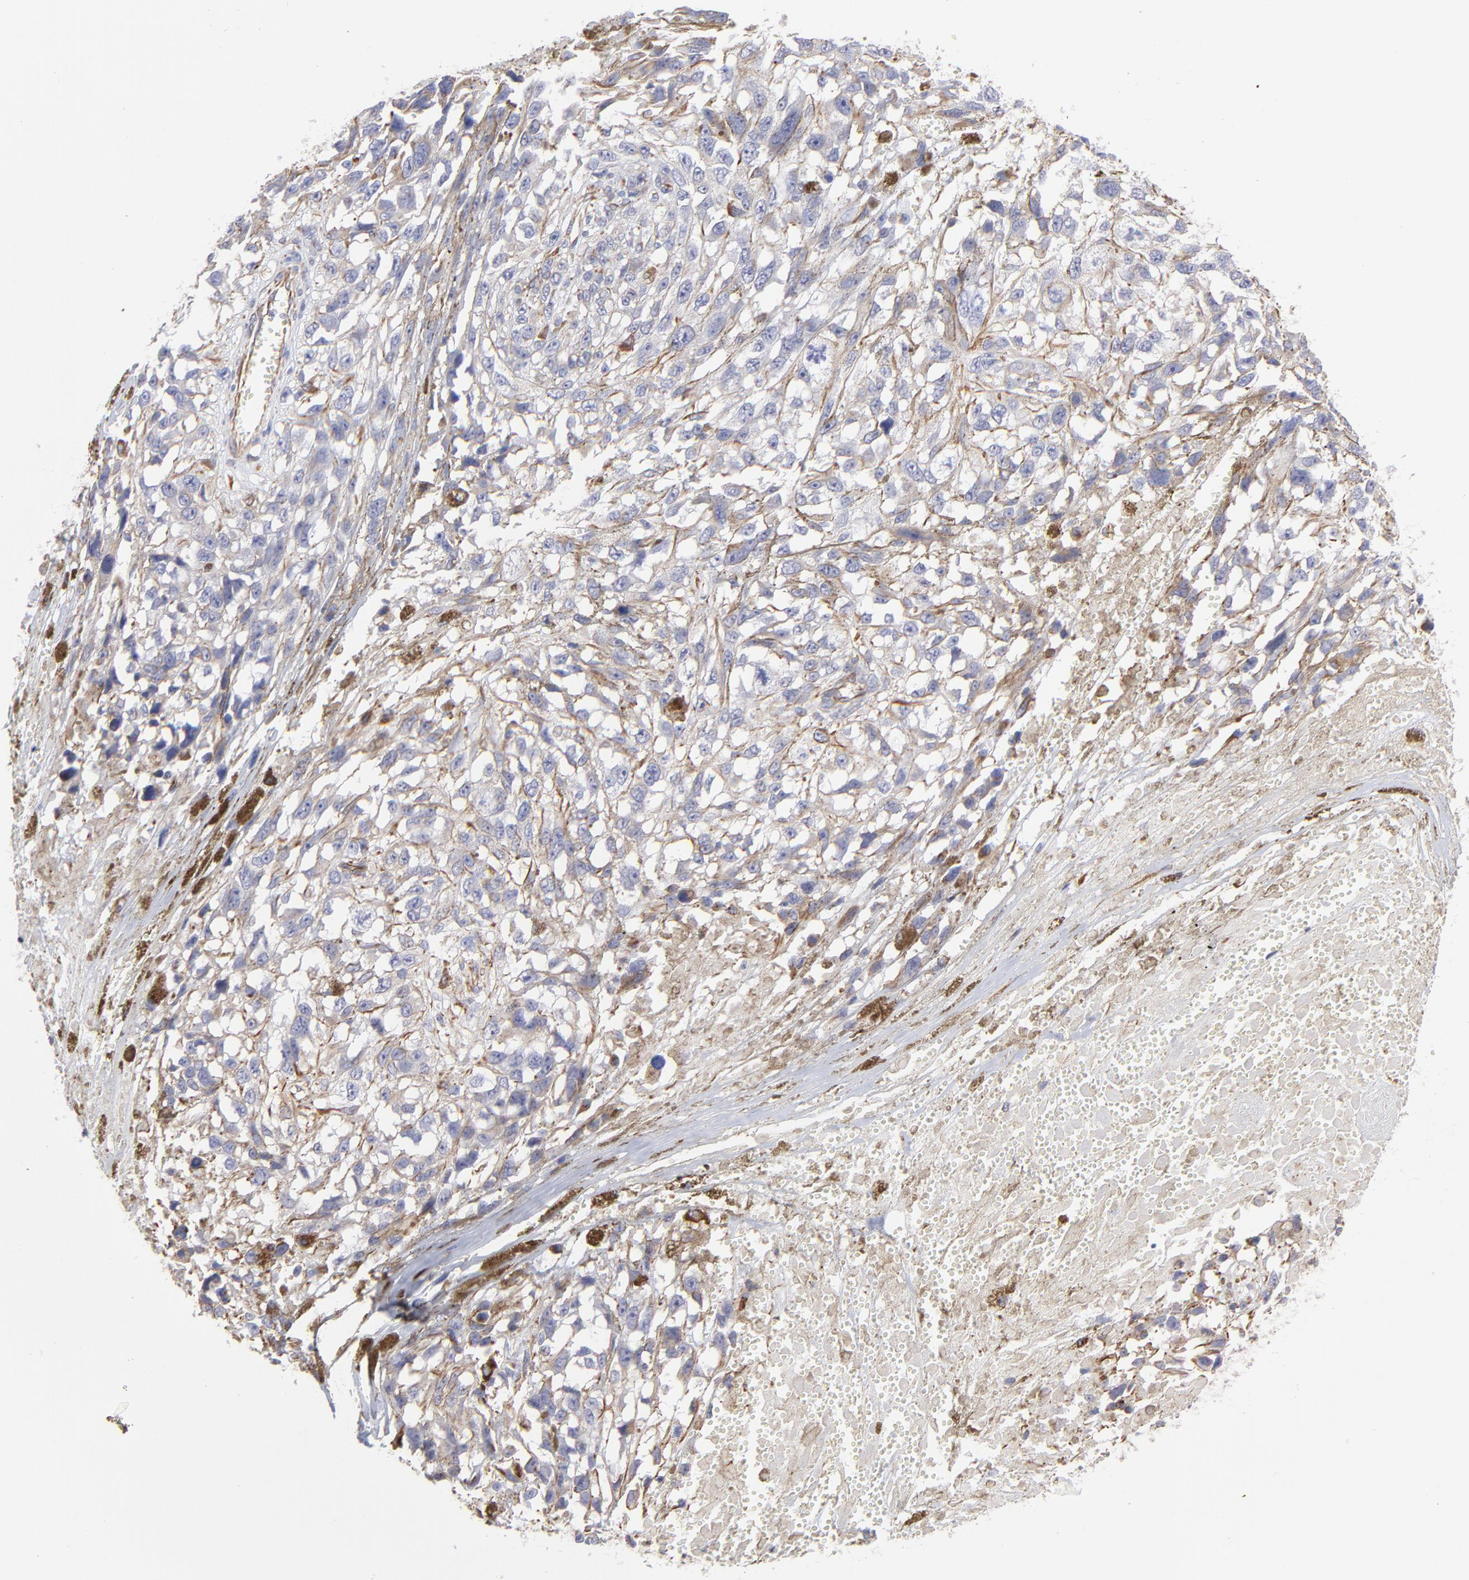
{"staining": {"intensity": "moderate", "quantity": ">75%", "location": "cytoplasmic/membranous"}, "tissue": "melanoma", "cell_type": "Tumor cells", "image_type": "cancer", "snomed": [{"axis": "morphology", "description": "Malignant melanoma, Metastatic site"}, {"axis": "topography", "description": "Lymph node"}], "caption": "Tumor cells display medium levels of moderate cytoplasmic/membranous staining in about >75% of cells in human malignant melanoma (metastatic site). (DAB IHC with brightfield microscopy, high magnification).", "gene": "COX8C", "patient": {"sex": "male", "age": 59}}